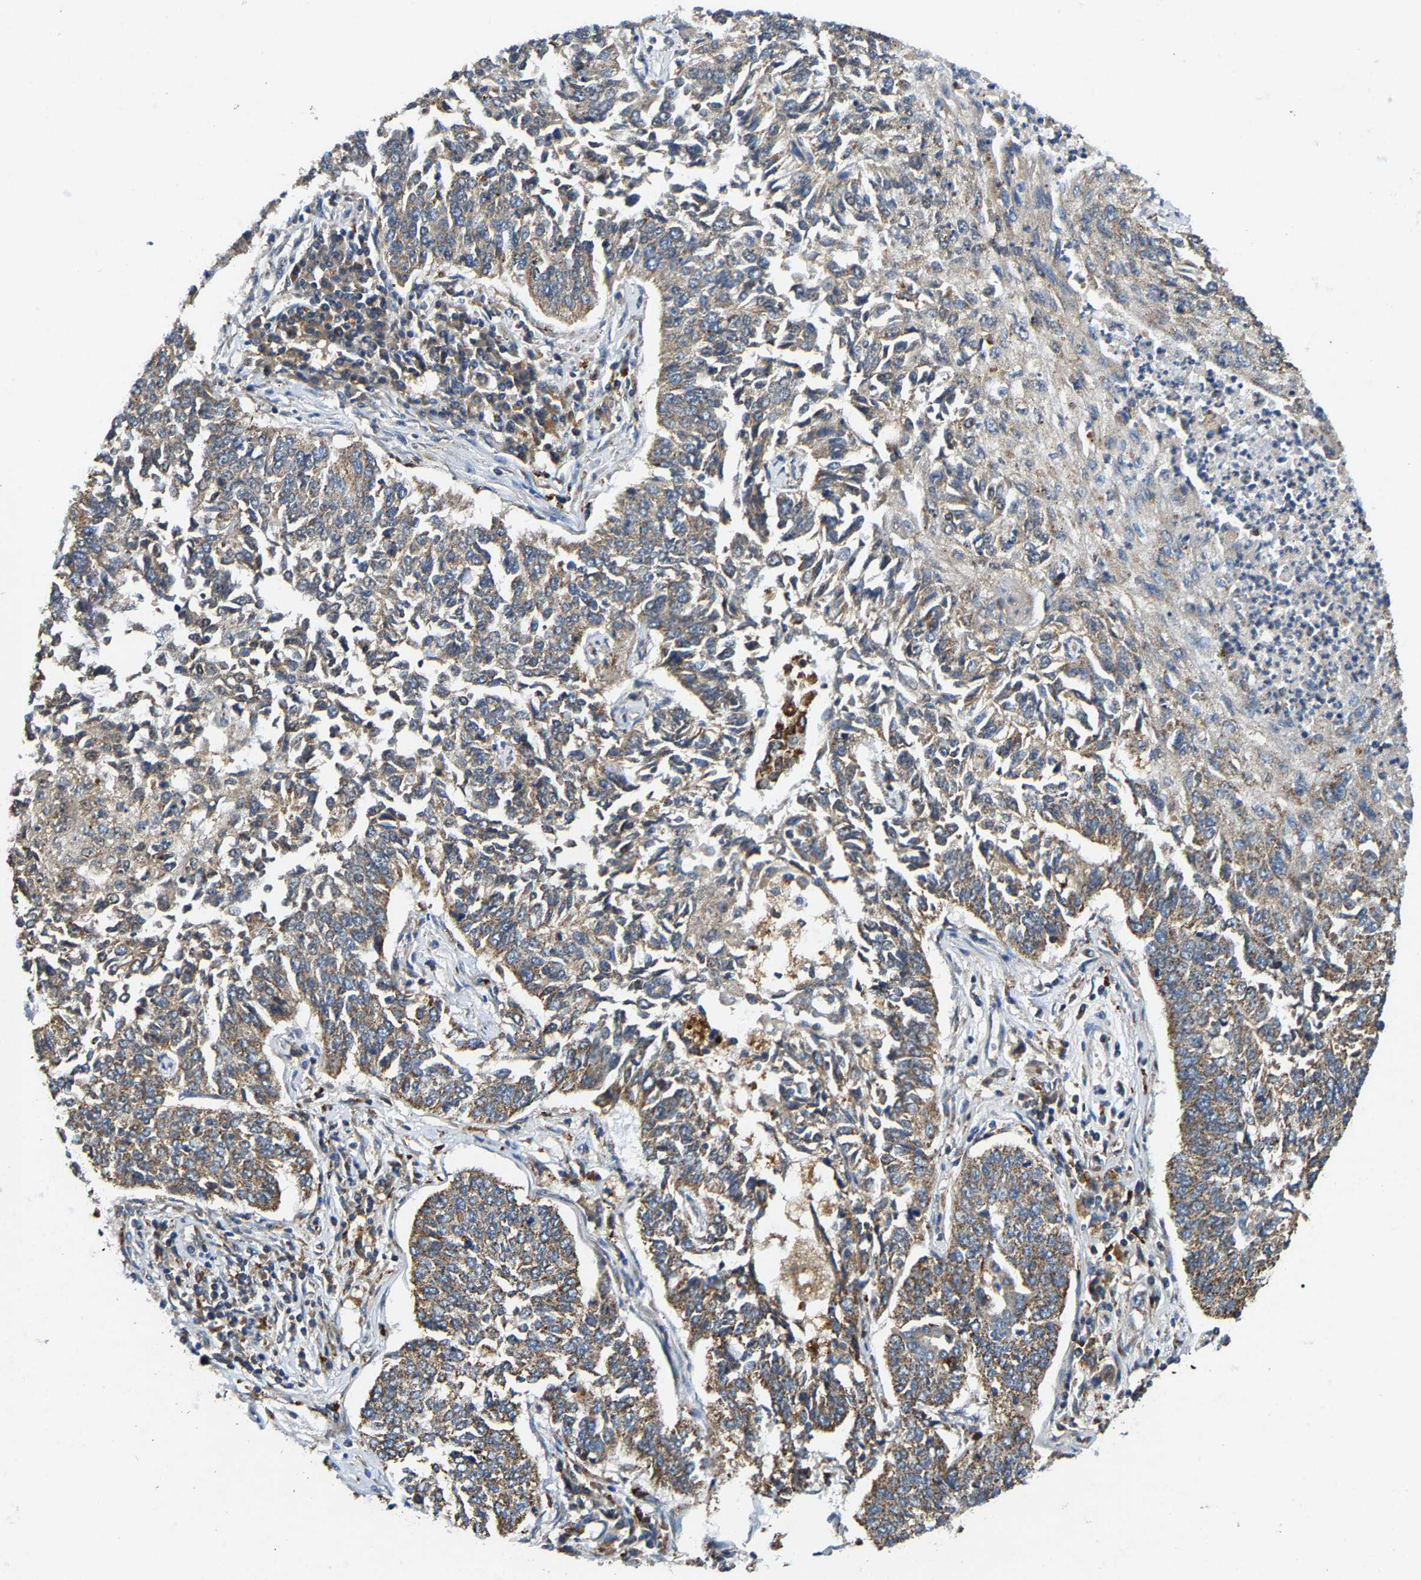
{"staining": {"intensity": "moderate", "quantity": ">75%", "location": "cytoplasmic/membranous"}, "tissue": "lung cancer", "cell_type": "Tumor cells", "image_type": "cancer", "snomed": [{"axis": "morphology", "description": "Normal tissue, NOS"}, {"axis": "morphology", "description": "Squamous cell carcinoma, NOS"}, {"axis": "topography", "description": "Cartilage tissue"}, {"axis": "topography", "description": "Bronchus"}, {"axis": "topography", "description": "Lung"}], "caption": "Immunohistochemical staining of human lung cancer (squamous cell carcinoma) displays medium levels of moderate cytoplasmic/membranous staining in about >75% of tumor cells.", "gene": "GIMAP7", "patient": {"sex": "female", "age": 49}}